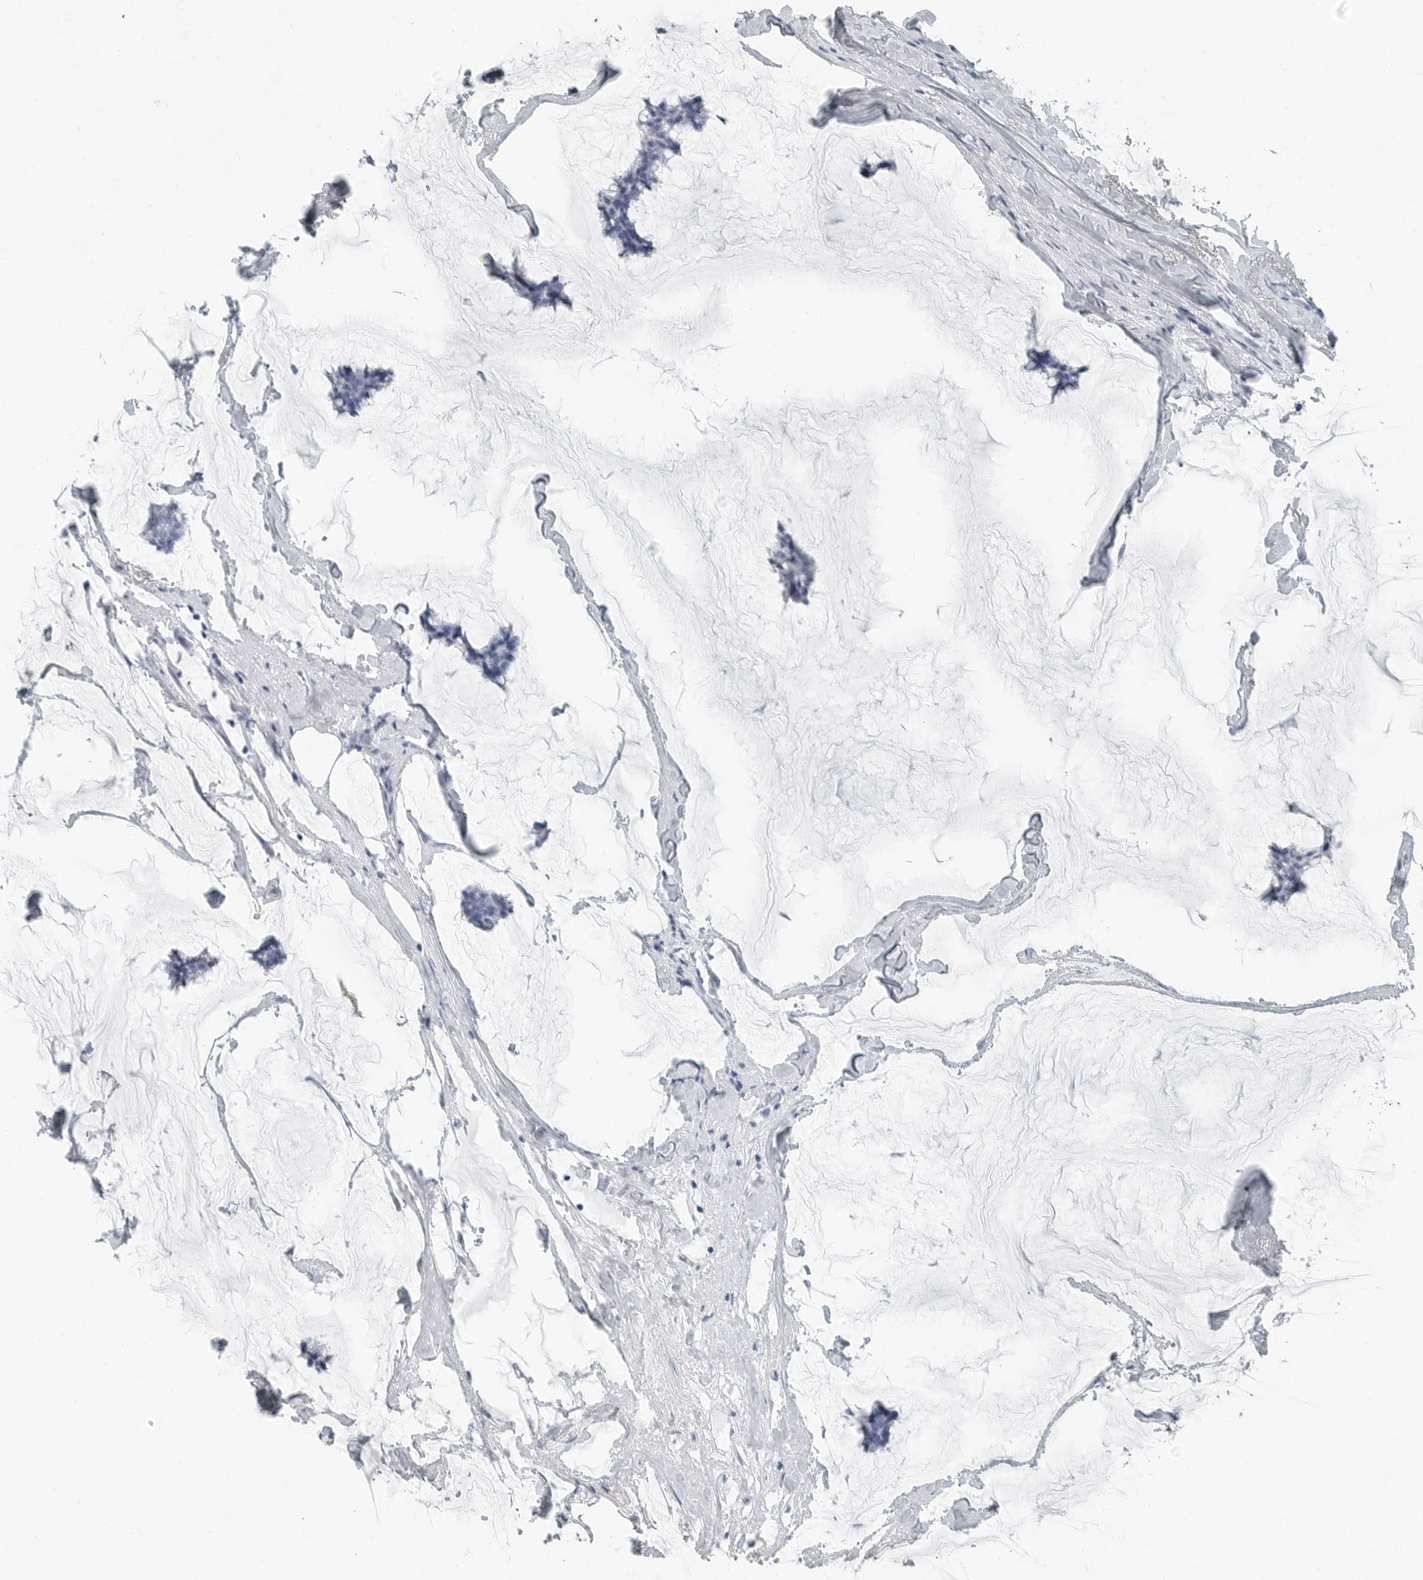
{"staining": {"intensity": "negative", "quantity": "none", "location": "none"}, "tissue": "breast cancer", "cell_type": "Tumor cells", "image_type": "cancer", "snomed": [{"axis": "morphology", "description": "Duct carcinoma"}, {"axis": "topography", "description": "Breast"}], "caption": "Tumor cells show no significant positivity in intraductal carcinoma (breast). (IHC, brightfield microscopy, high magnification).", "gene": "FABP6", "patient": {"sex": "female", "age": 93}}